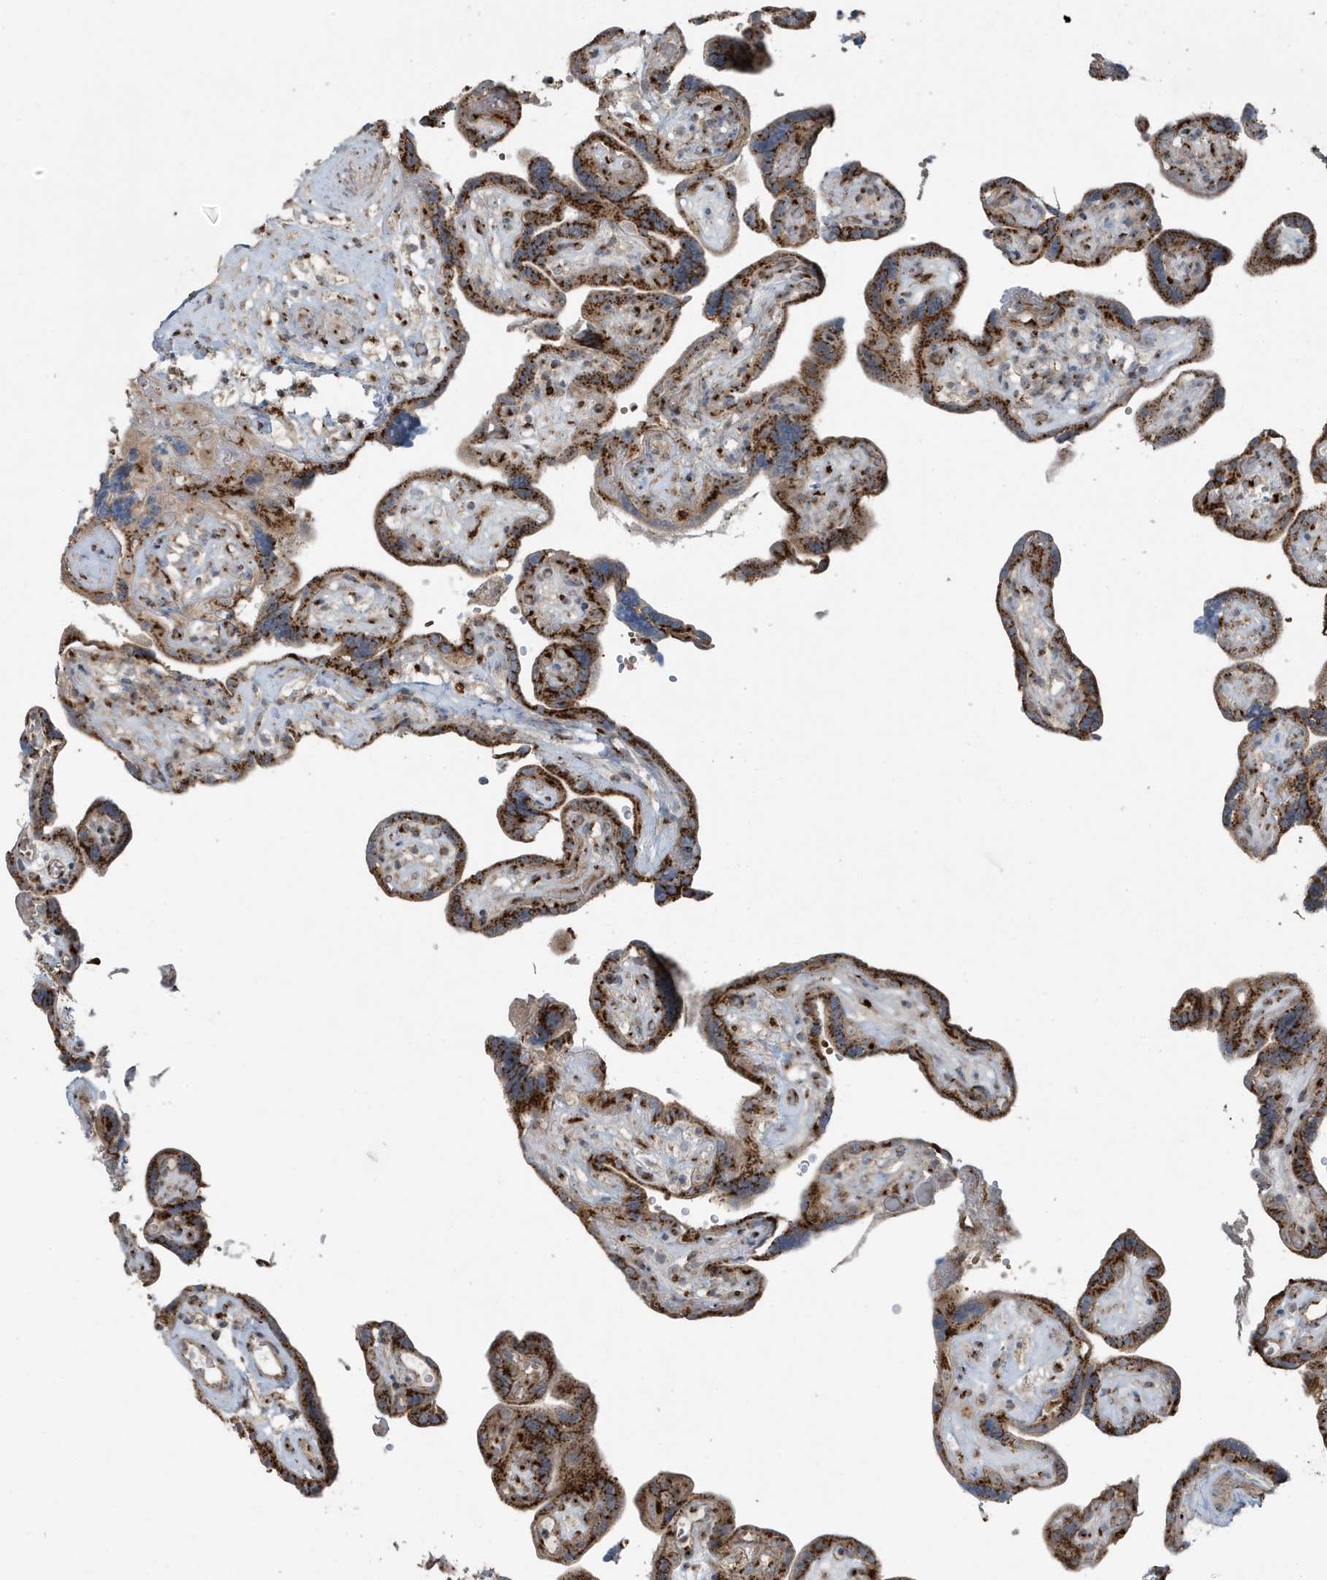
{"staining": {"intensity": "strong", "quantity": ">75%", "location": "cytoplasmic/membranous"}, "tissue": "placenta", "cell_type": "Decidual cells", "image_type": "normal", "snomed": [{"axis": "morphology", "description": "Normal tissue, NOS"}, {"axis": "topography", "description": "Placenta"}], "caption": "An image of placenta stained for a protein demonstrates strong cytoplasmic/membranous brown staining in decidual cells. The protein is stained brown, and the nuclei are stained in blue (DAB (3,3'-diaminobenzidine) IHC with brightfield microscopy, high magnification).", "gene": "GOLGA4", "patient": {"sex": "female", "age": 30}}